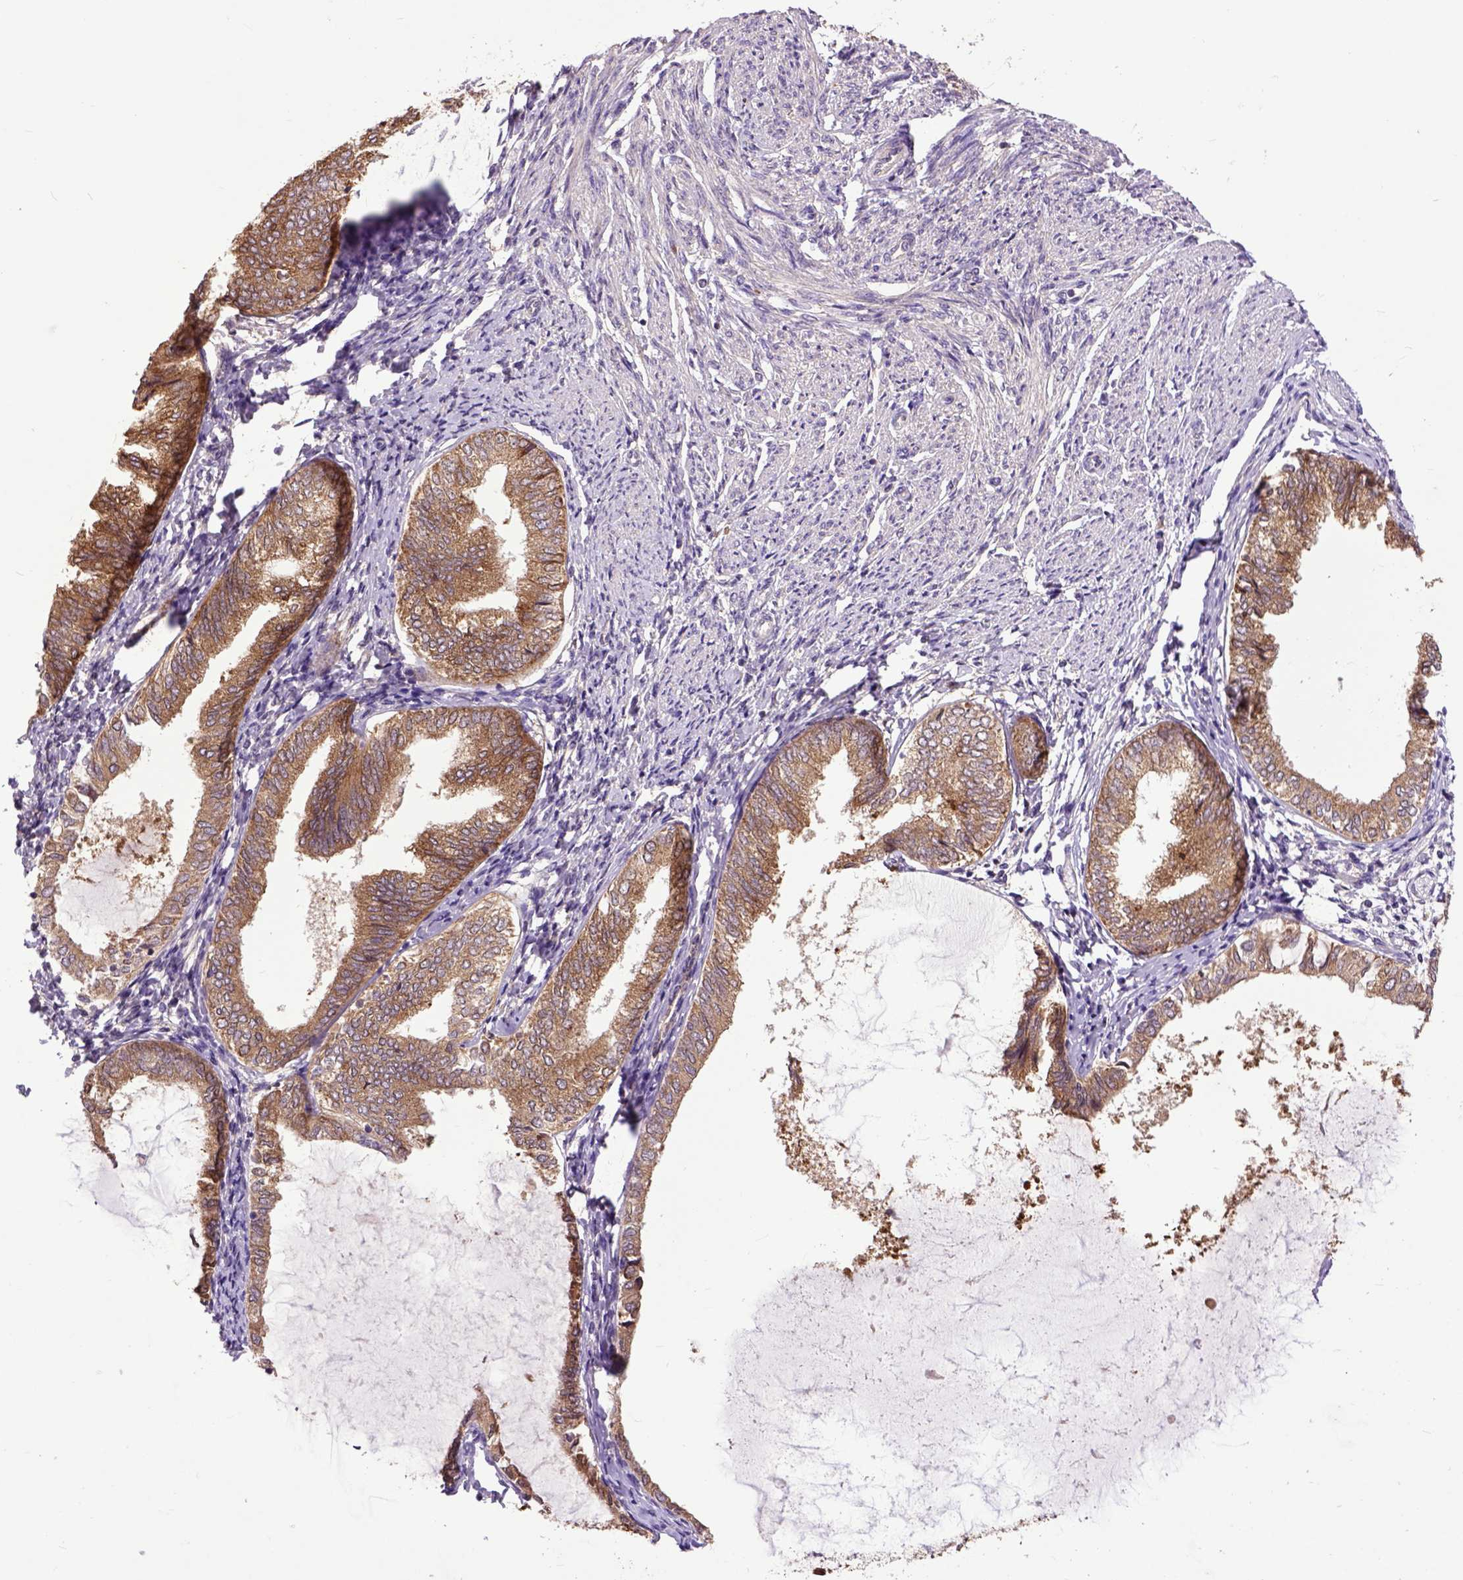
{"staining": {"intensity": "moderate", "quantity": ">75%", "location": "cytoplasmic/membranous"}, "tissue": "endometrial cancer", "cell_type": "Tumor cells", "image_type": "cancer", "snomed": [{"axis": "morphology", "description": "Adenocarcinoma, NOS"}, {"axis": "topography", "description": "Endometrium"}], "caption": "Immunohistochemical staining of endometrial adenocarcinoma exhibits moderate cytoplasmic/membranous protein staining in about >75% of tumor cells.", "gene": "ARL1", "patient": {"sex": "female", "age": 68}}